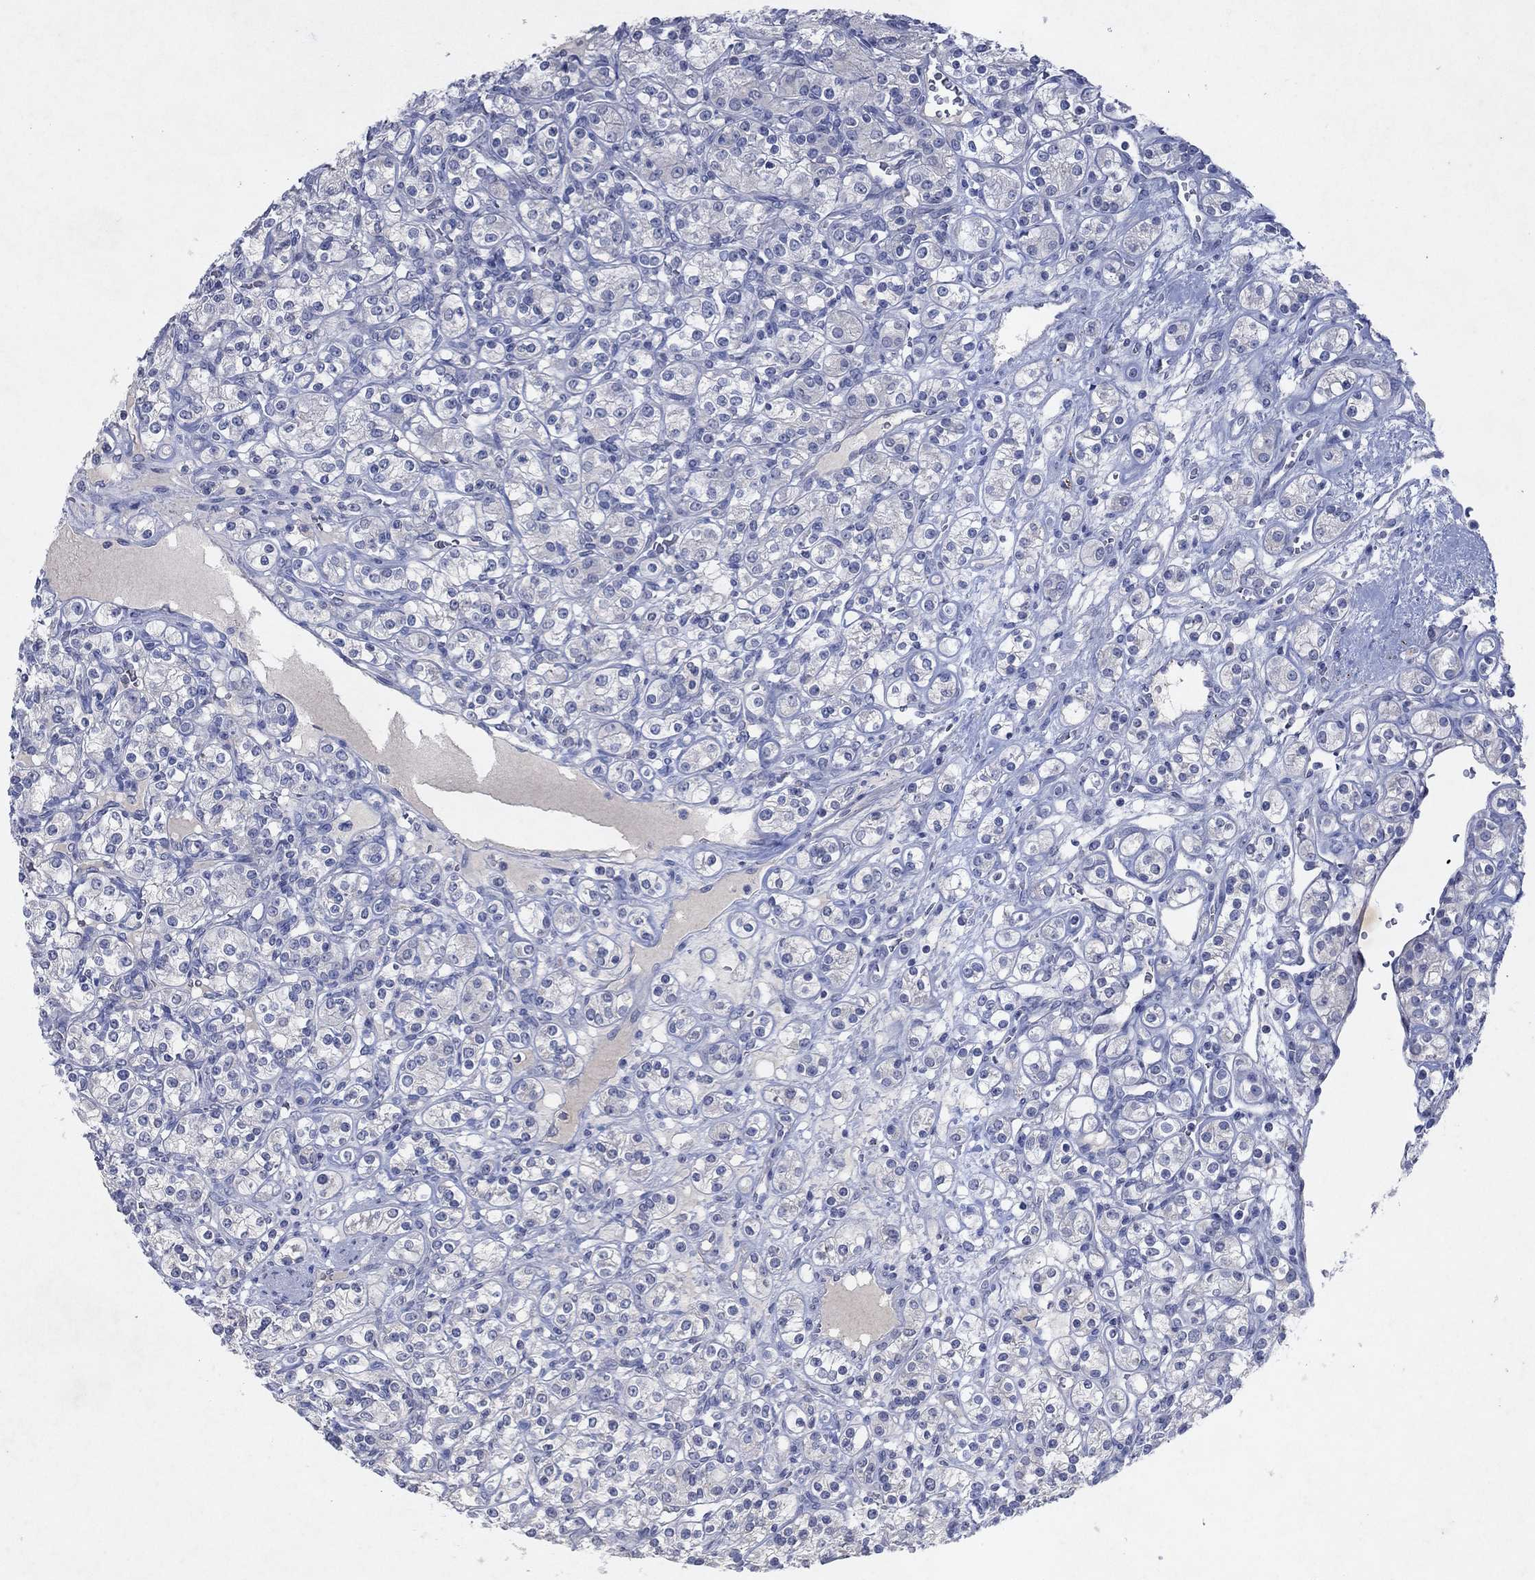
{"staining": {"intensity": "negative", "quantity": "none", "location": "none"}, "tissue": "renal cancer", "cell_type": "Tumor cells", "image_type": "cancer", "snomed": [{"axis": "morphology", "description": "Adenocarcinoma, NOS"}, {"axis": "topography", "description": "Kidney"}], "caption": "Protein analysis of renal adenocarcinoma demonstrates no significant staining in tumor cells.", "gene": "KRT40", "patient": {"sex": "male", "age": 77}}